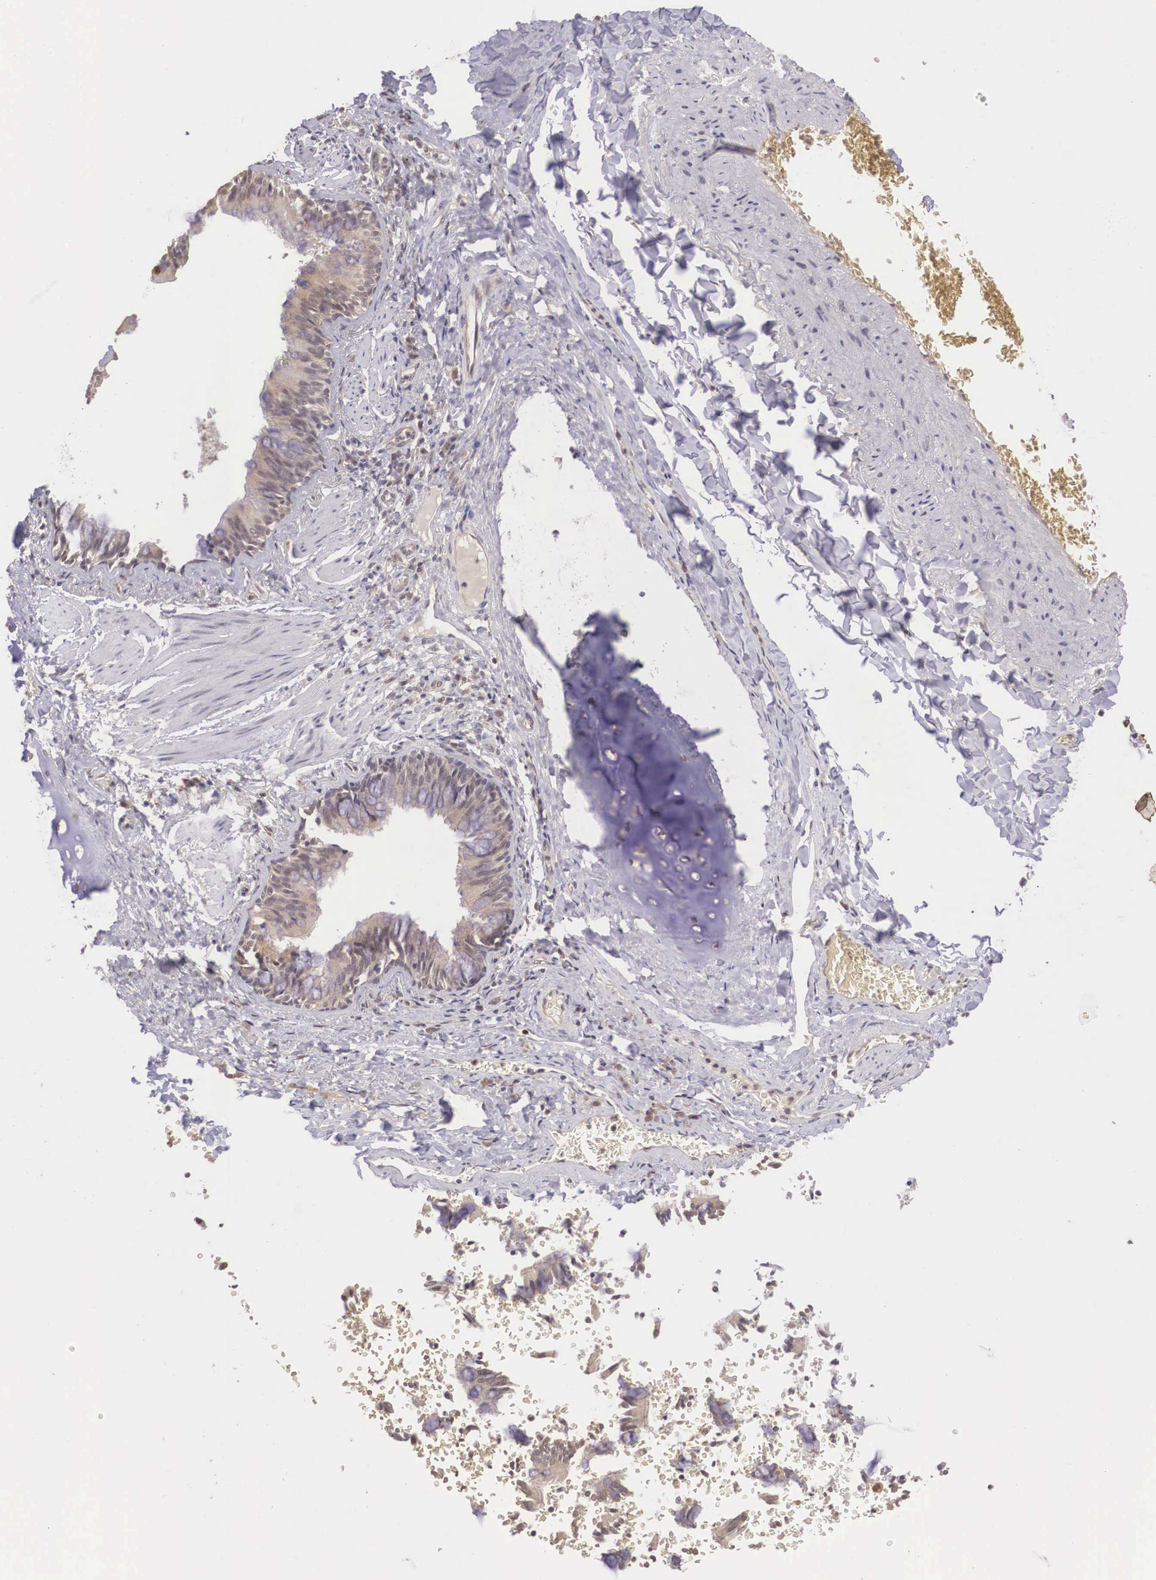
{"staining": {"intensity": "weak", "quantity": "25%-75%", "location": "cytoplasmic/membranous"}, "tissue": "bronchus", "cell_type": "Respiratory epithelial cells", "image_type": "normal", "snomed": [{"axis": "morphology", "description": "Normal tissue, NOS"}, {"axis": "topography", "description": "Lung"}], "caption": "Normal bronchus shows weak cytoplasmic/membranous staining in about 25%-75% of respiratory epithelial cells.", "gene": "VASH1", "patient": {"sex": "male", "age": 54}}